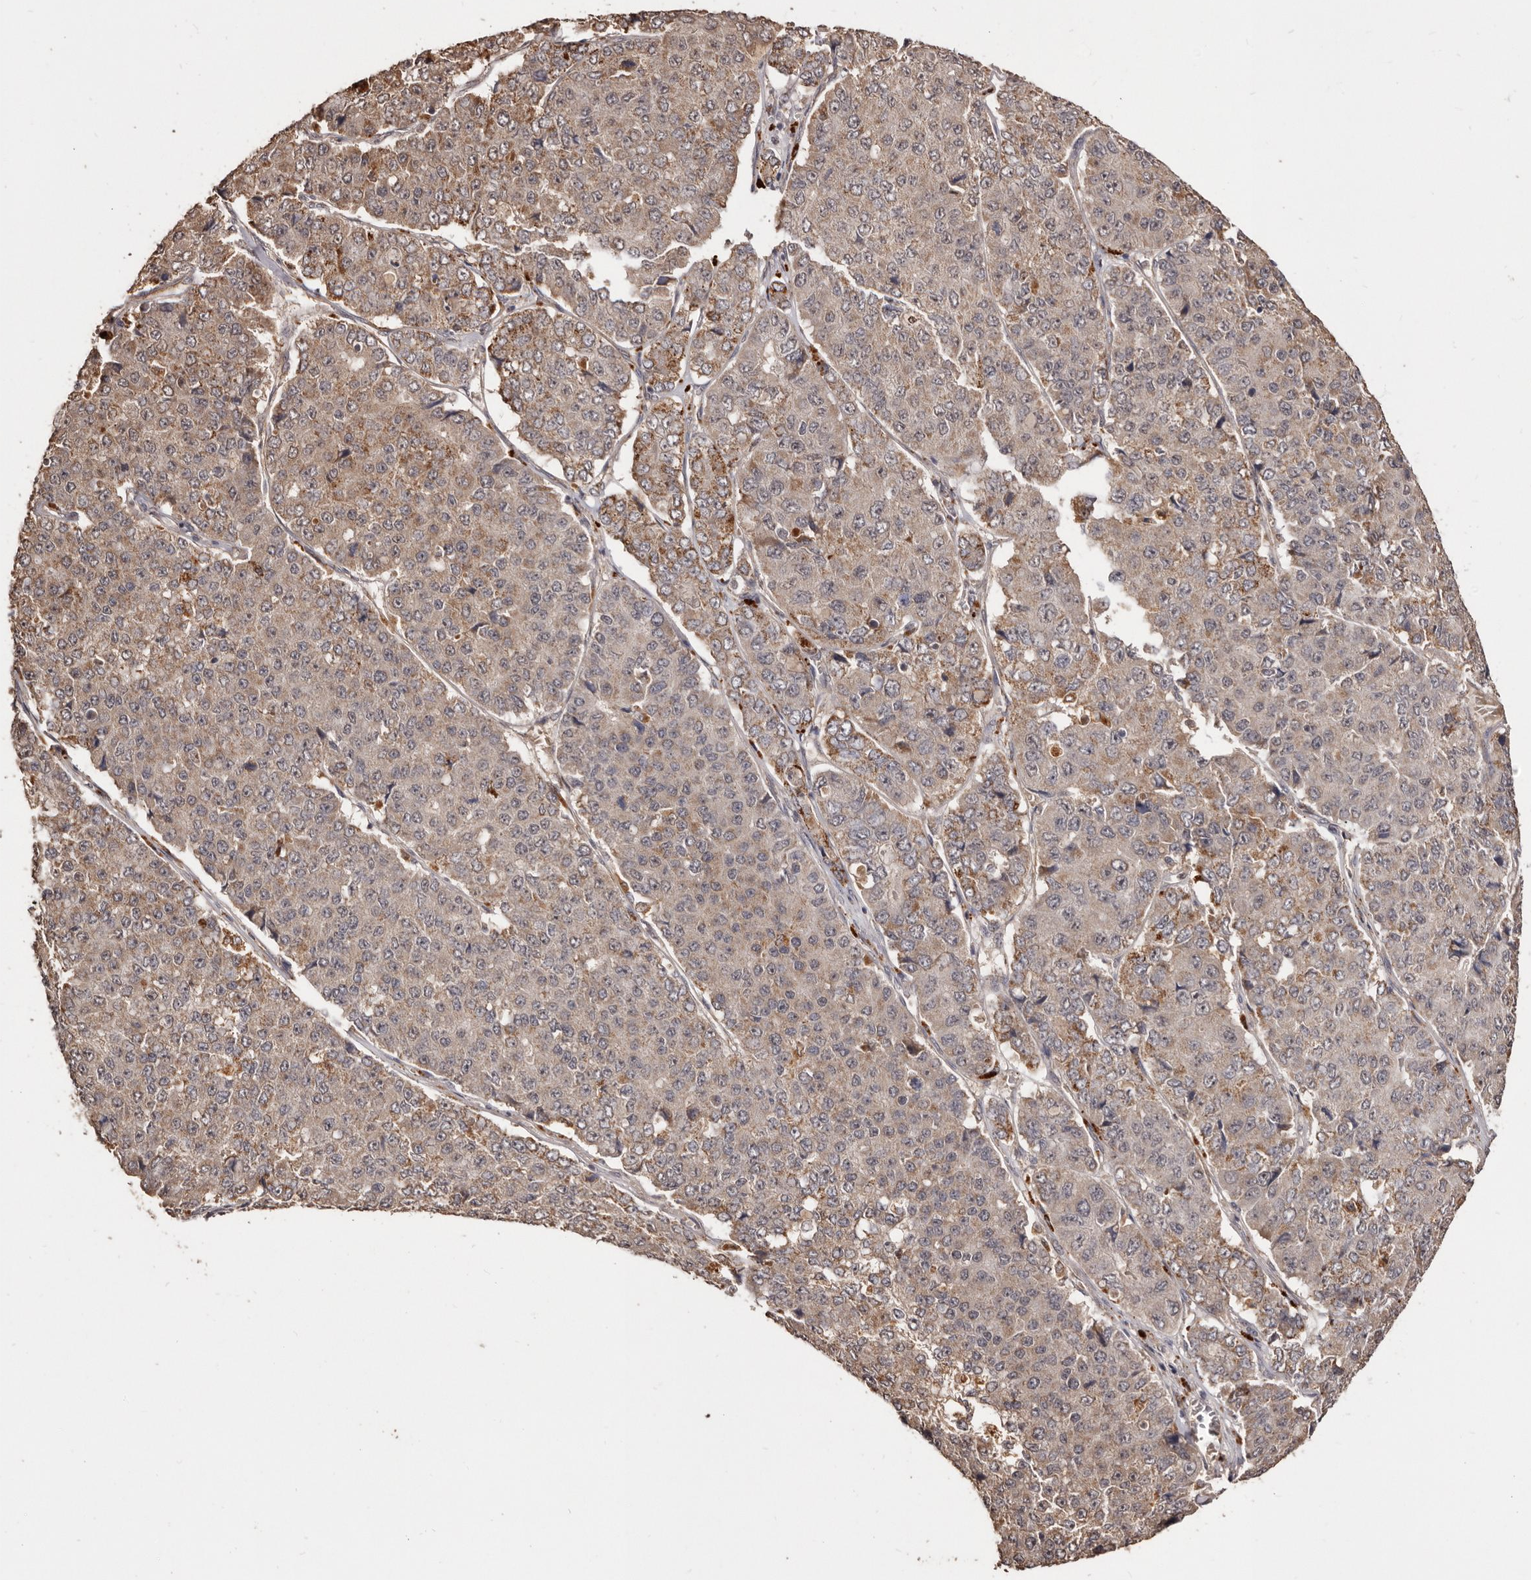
{"staining": {"intensity": "weak", "quantity": ">75%", "location": "cytoplasmic/membranous"}, "tissue": "pancreatic cancer", "cell_type": "Tumor cells", "image_type": "cancer", "snomed": [{"axis": "morphology", "description": "Adenocarcinoma, NOS"}, {"axis": "topography", "description": "Pancreas"}], "caption": "Protein staining demonstrates weak cytoplasmic/membranous expression in about >75% of tumor cells in pancreatic adenocarcinoma. (brown staining indicates protein expression, while blue staining denotes nuclei).", "gene": "AKAP7", "patient": {"sex": "male", "age": 50}}